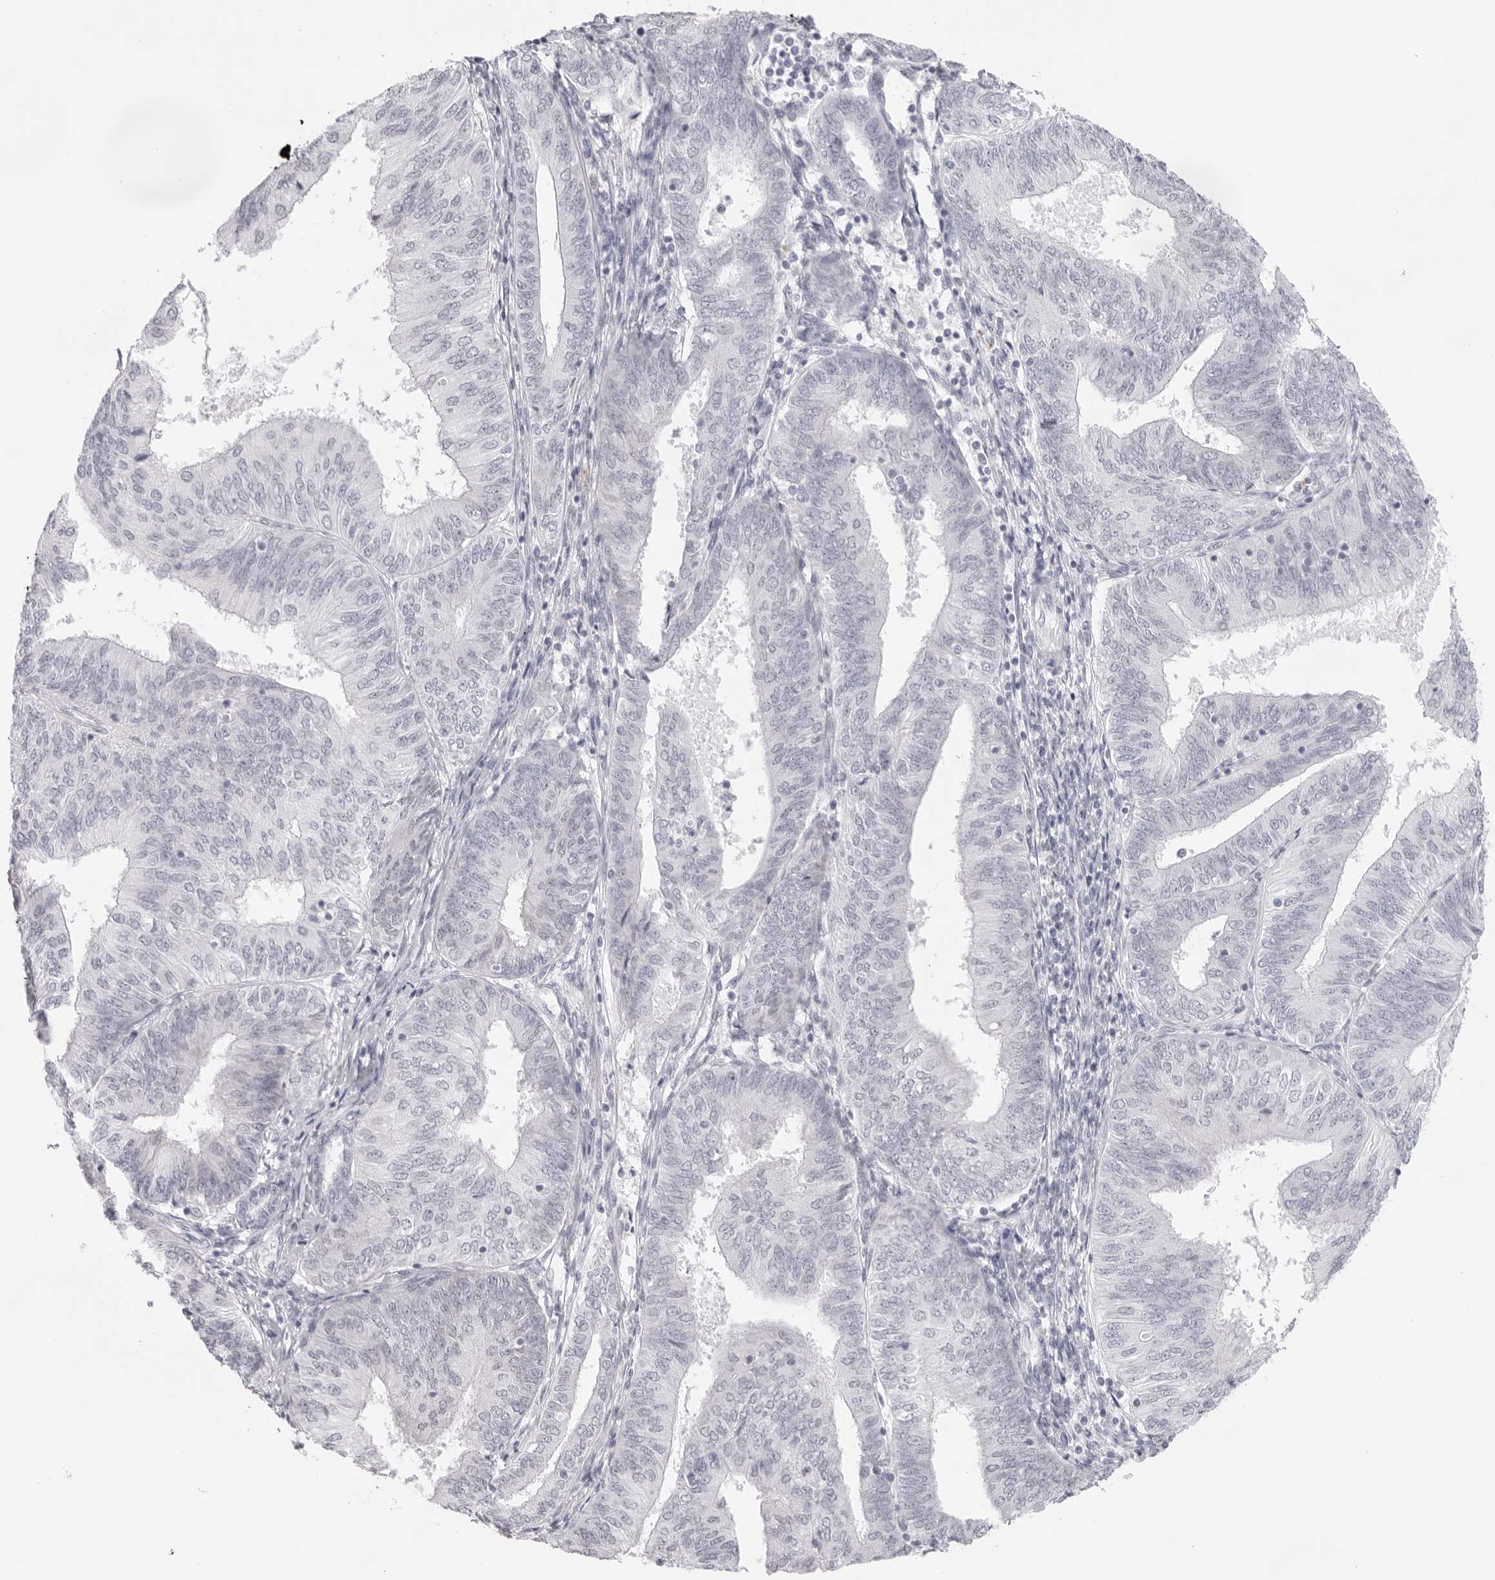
{"staining": {"intensity": "negative", "quantity": "none", "location": "none"}, "tissue": "endometrial cancer", "cell_type": "Tumor cells", "image_type": "cancer", "snomed": [{"axis": "morphology", "description": "Adenocarcinoma, NOS"}, {"axis": "topography", "description": "Endometrium"}], "caption": "Immunohistochemical staining of human endometrial cancer displays no significant positivity in tumor cells.", "gene": "KLK12", "patient": {"sex": "female", "age": 58}}